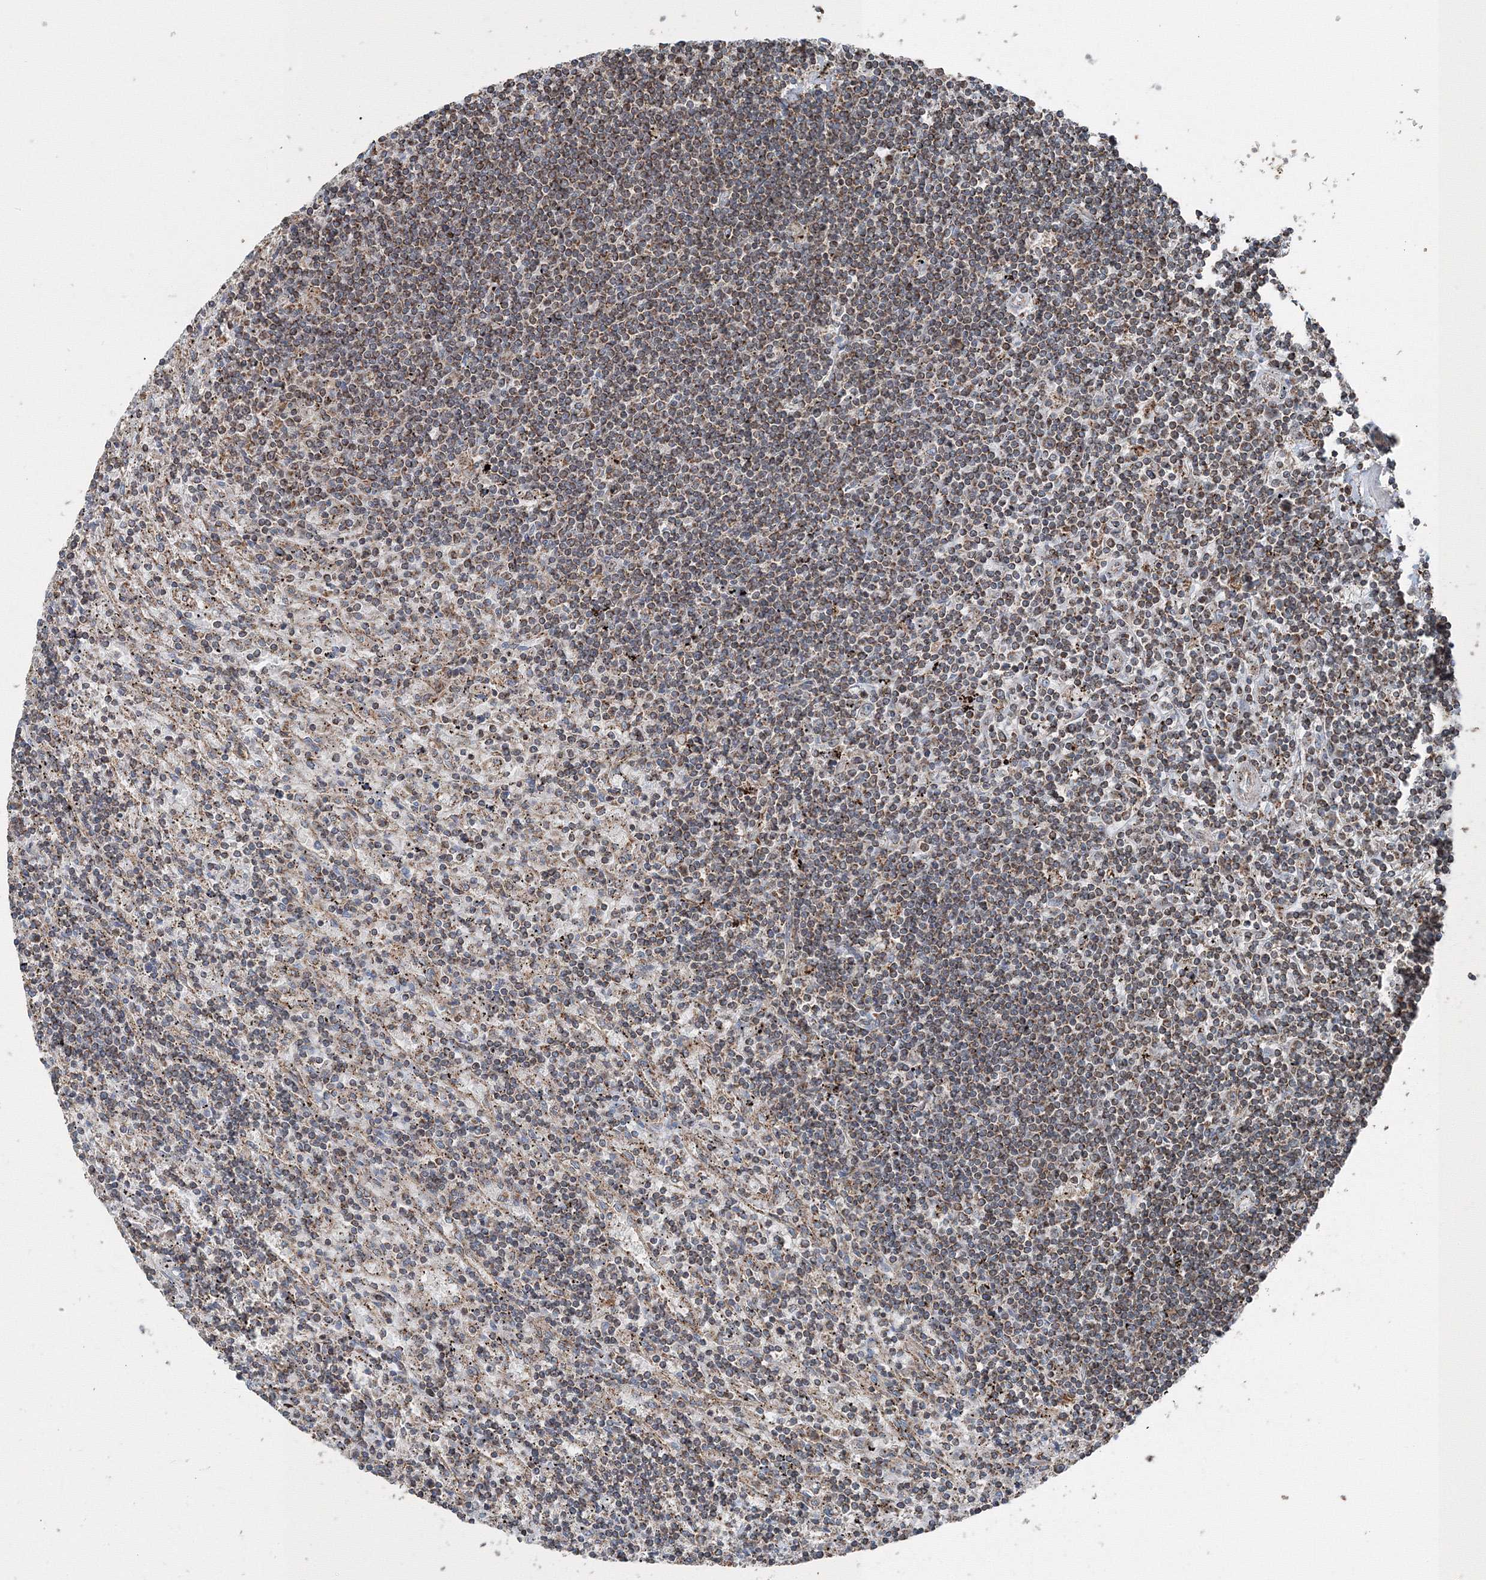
{"staining": {"intensity": "moderate", "quantity": ">75%", "location": "cytoplasmic/membranous"}, "tissue": "lymphoma", "cell_type": "Tumor cells", "image_type": "cancer", "snomed": [{"axis": "morphology", "description": "Malignant lymphoma, non-Hodgkin's type, Low grade"}, {"axis": "topography", "description": "Spleen"}], "caption": "Lymphoma tissue shows moderate cytoplasmic/membranous positivity in approximately >75% of tumor cells, visualized by immunohistochemistry. Immunohistochemistry (ihc) stains the protein in brown and the nuclei are stained blue.", "gene": "AASDH", "patient": {"sex": "male", "age": 76}}